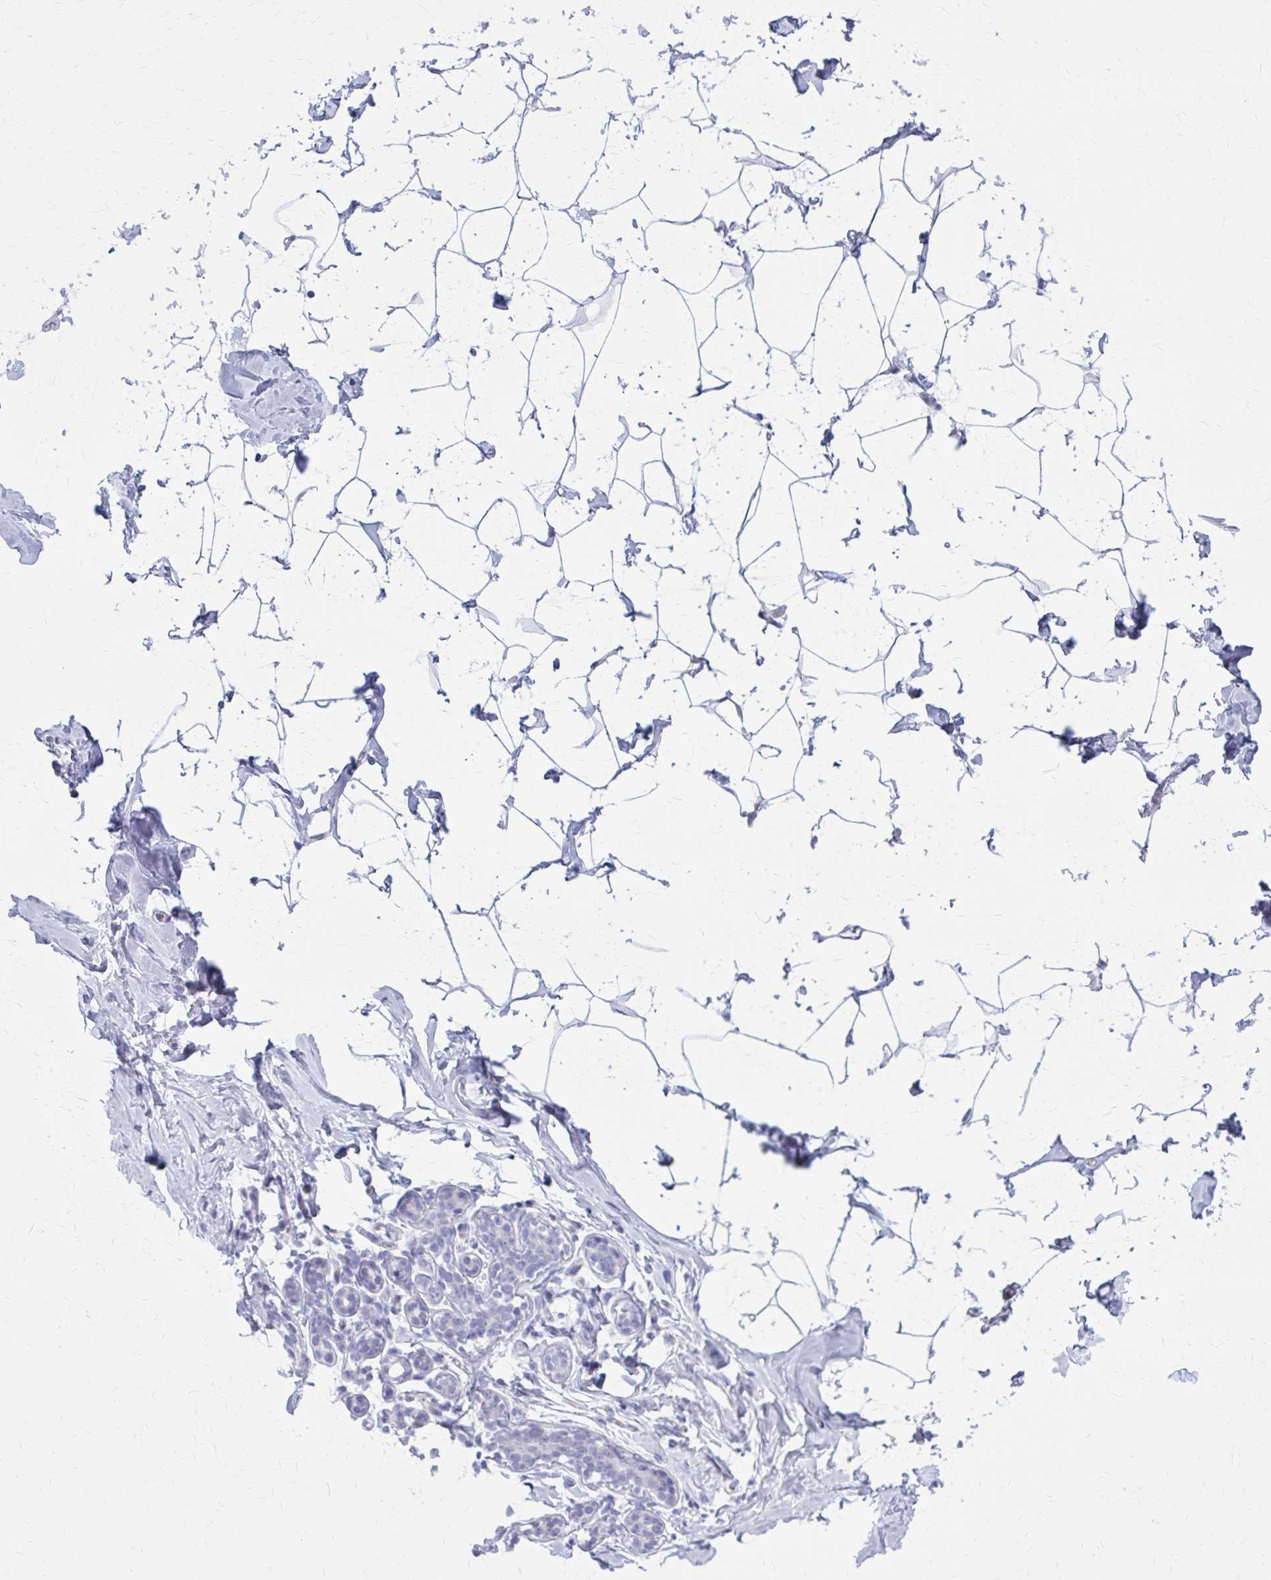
{"staining": {"intensity": "negative", "quantity": "none", "location": "none"}, "tissue": "breast", "cell_type": "Adipocytes", "image_type": "normal", "snomed": [{"axis": "morphology", "description": "Normal tissue, NOS"}, {"axis": "topography", "description": "Breast"}], "caption": "DAB (3,3'-diaminobenzidine) immunohistochemical staining of unremarkable breast reveals no significant expression in adipocytes.", "gene": "CASQ2", "patient": {"sex": "female", "age": 32}}